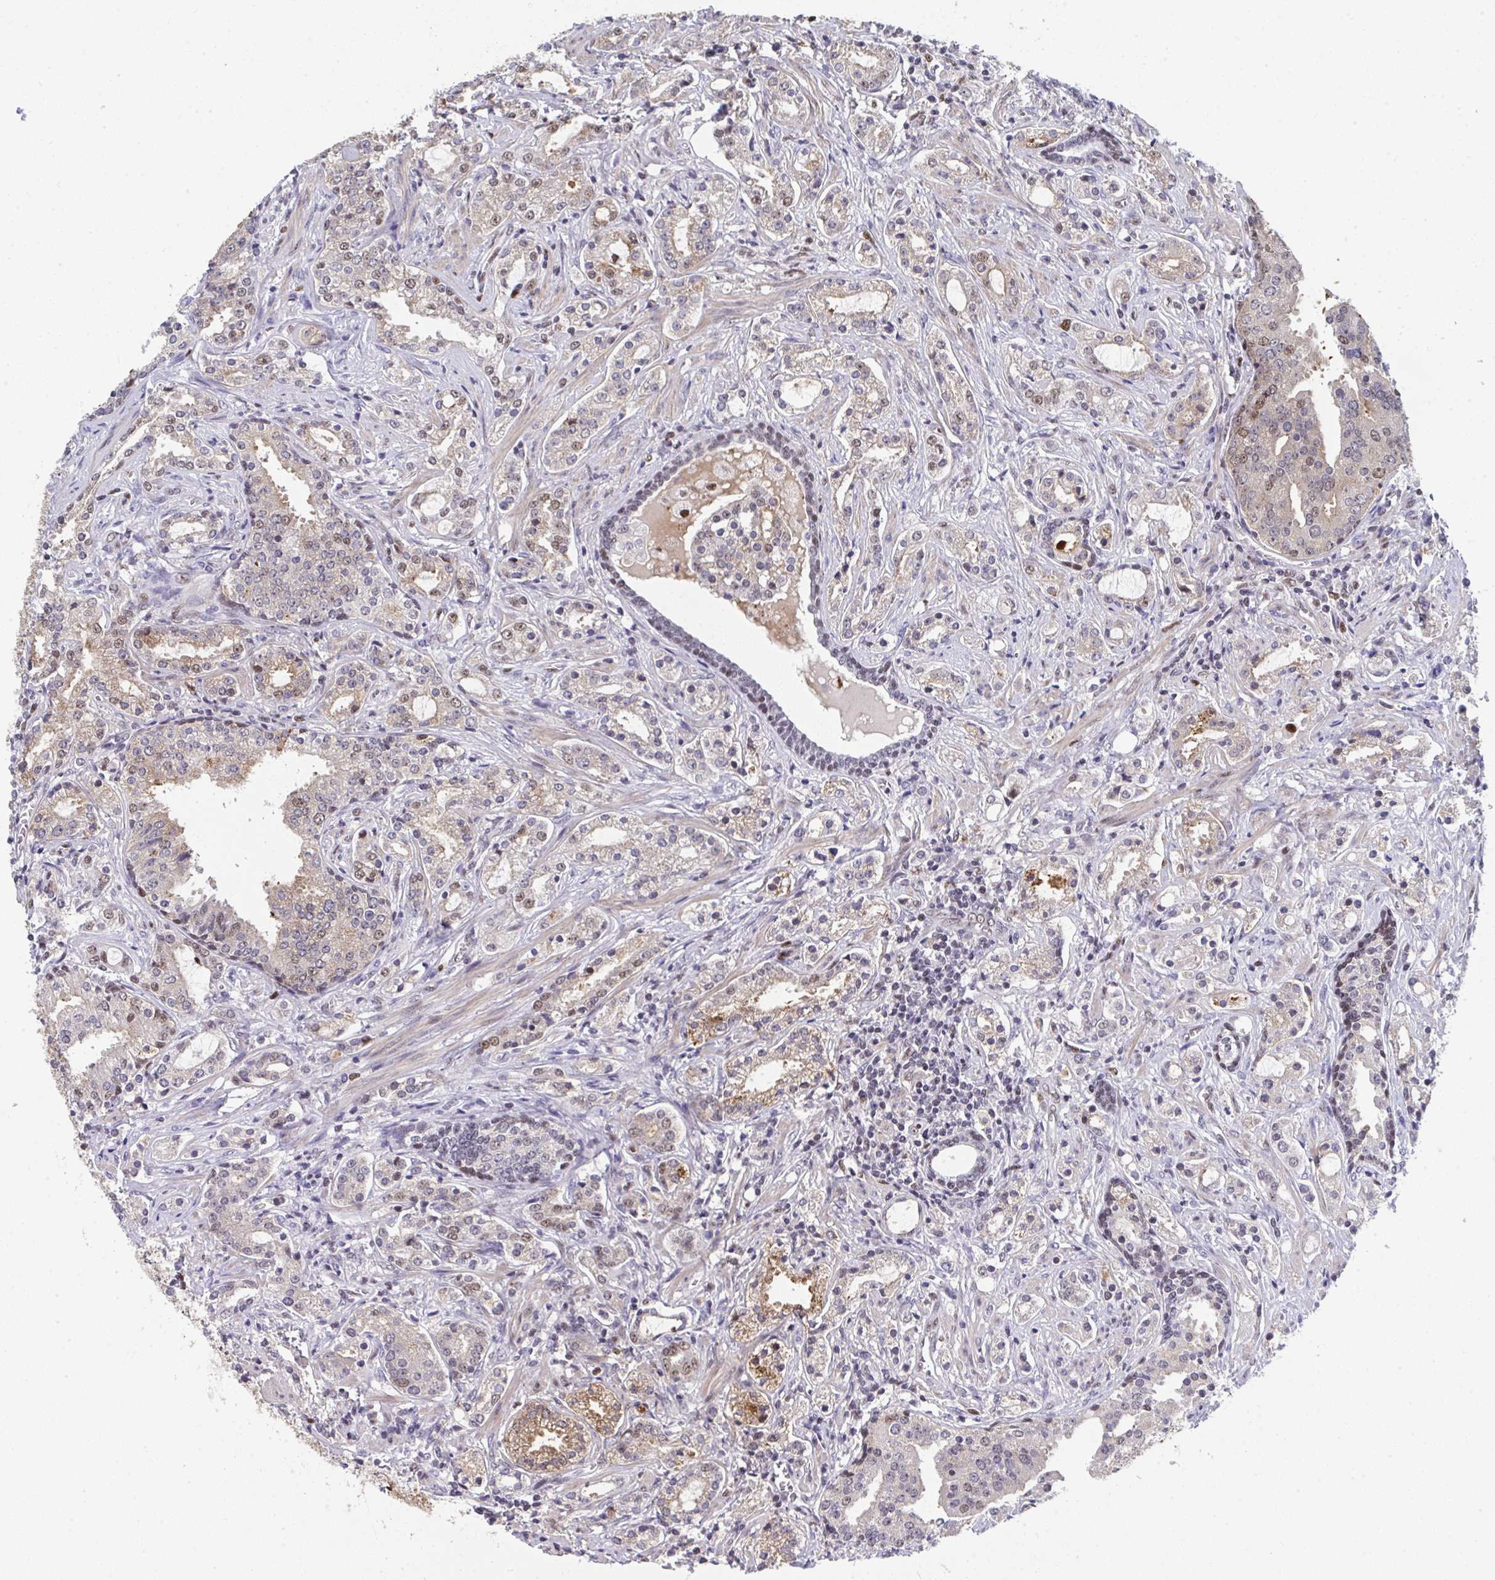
{"staining": {"intensity": "moderate", "quantity": "<25%", "location": "cytoplasmic/membranous,nuclear"}, "tissue": "prostate cancer", "cell_type": "Tumor cells", "image_type": "cancer", "snomed": [{"axis": "morphology", "description": "Adenocarcinoma, Medium grade"}, {"axis": "topography", "description": "Prostate"}], "caption": "A brown stain shows moderate cytoplasmic/membranous and nuclear expression of a protein in human prostate cancer tumor cells.", "gene": "JDP2", "patient": {"sex": "male", "age": 57}}